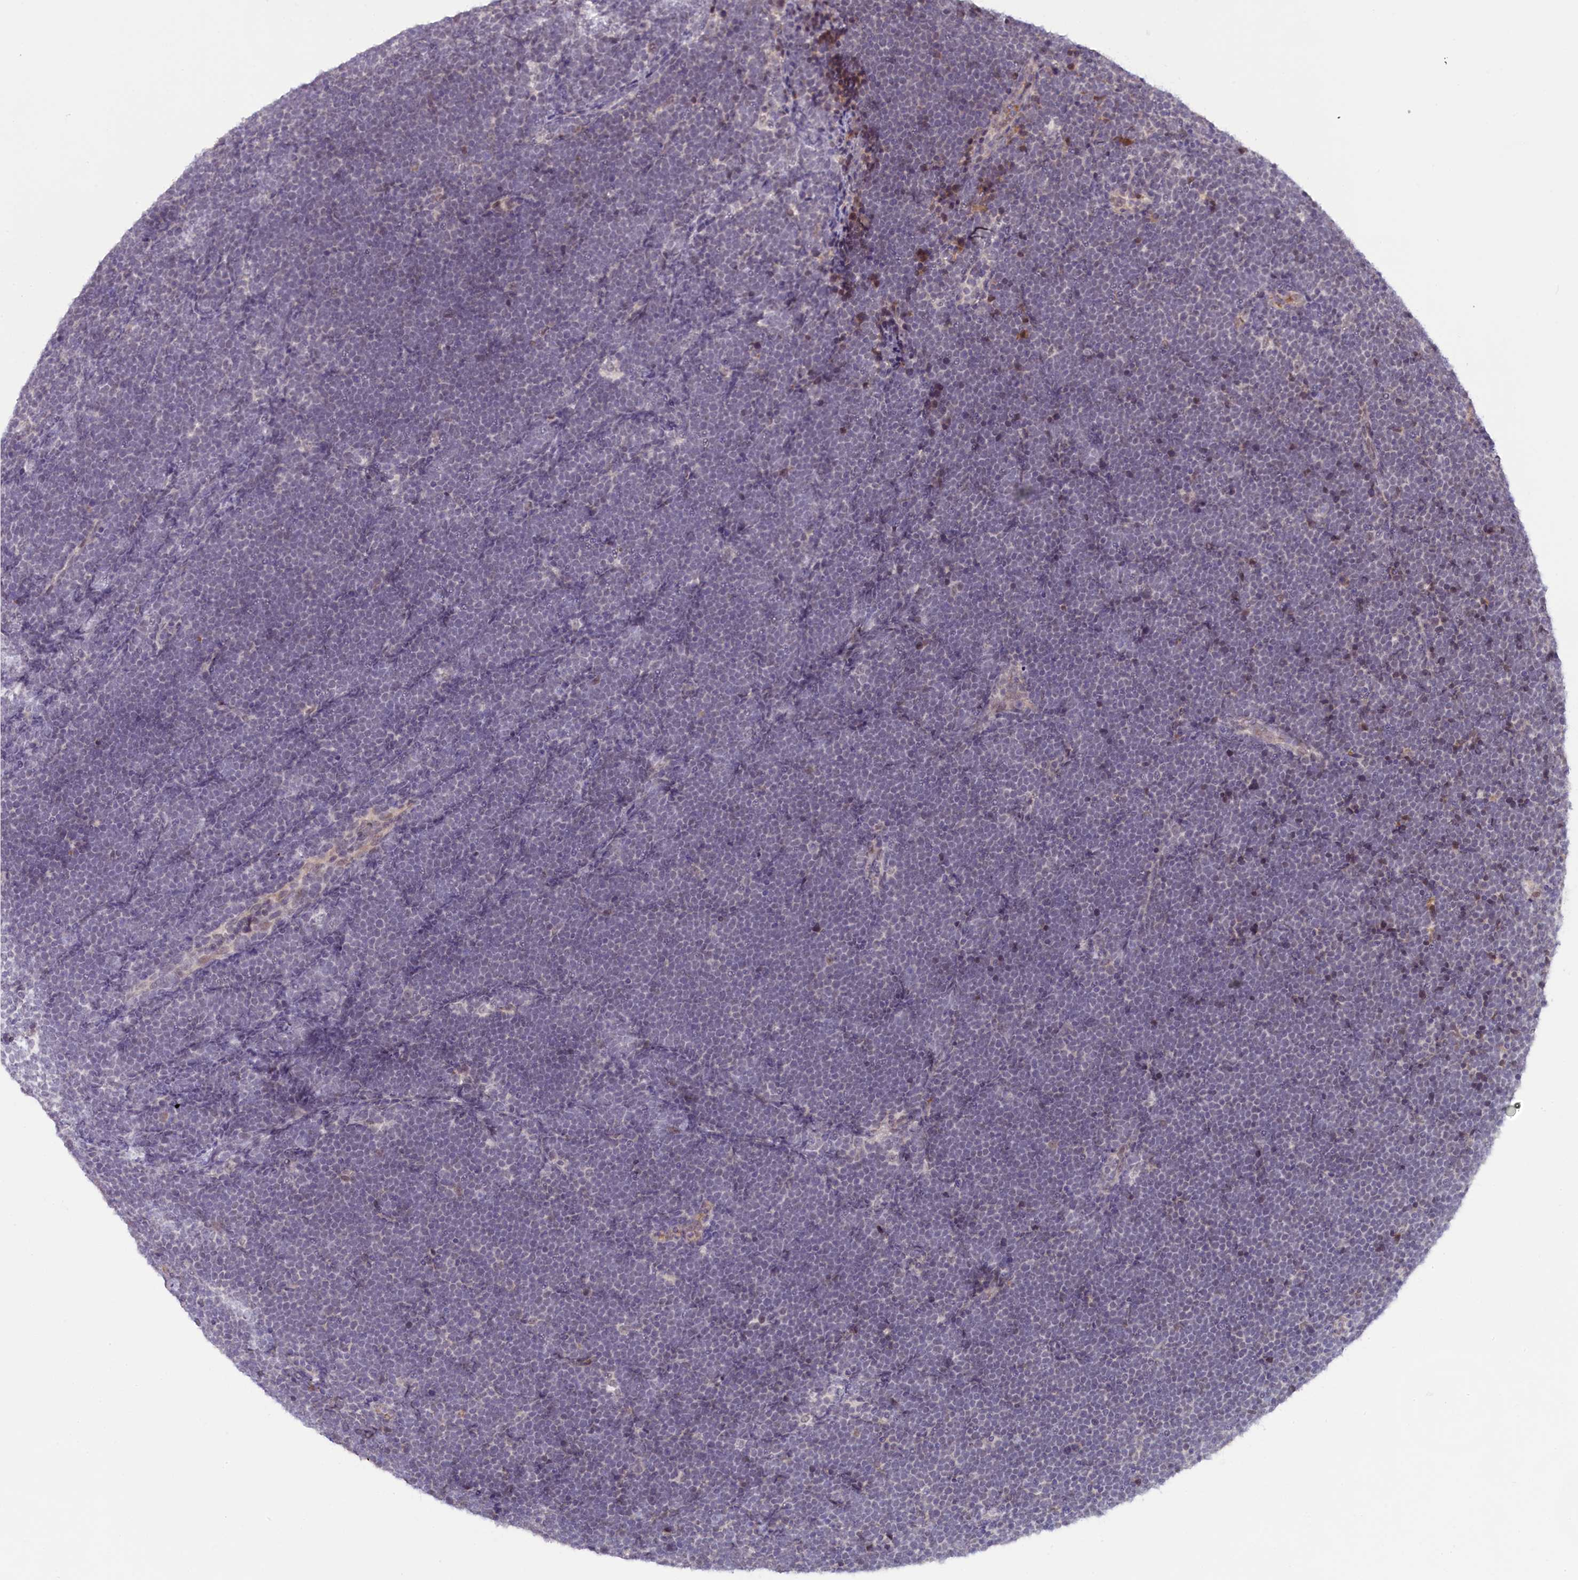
{"staining": {"intensity": "negative", "quantity": "none", "location": "none"}, "tissue": "lymphoma", "cell_type": "Tumor cells", "image_type": "cancer", "snomed": [{"axis": "morphology", "description": "Malignant lymphoma, non-Hodgkin's type, High grade"}, {"axis": "topography", "description": "Lymph node"}], "caption": "Tumor cells show no significant protein positivity in lymphoma.", "gene": "CRAMP1", "patient": {"sex": "male", "age": 13}}